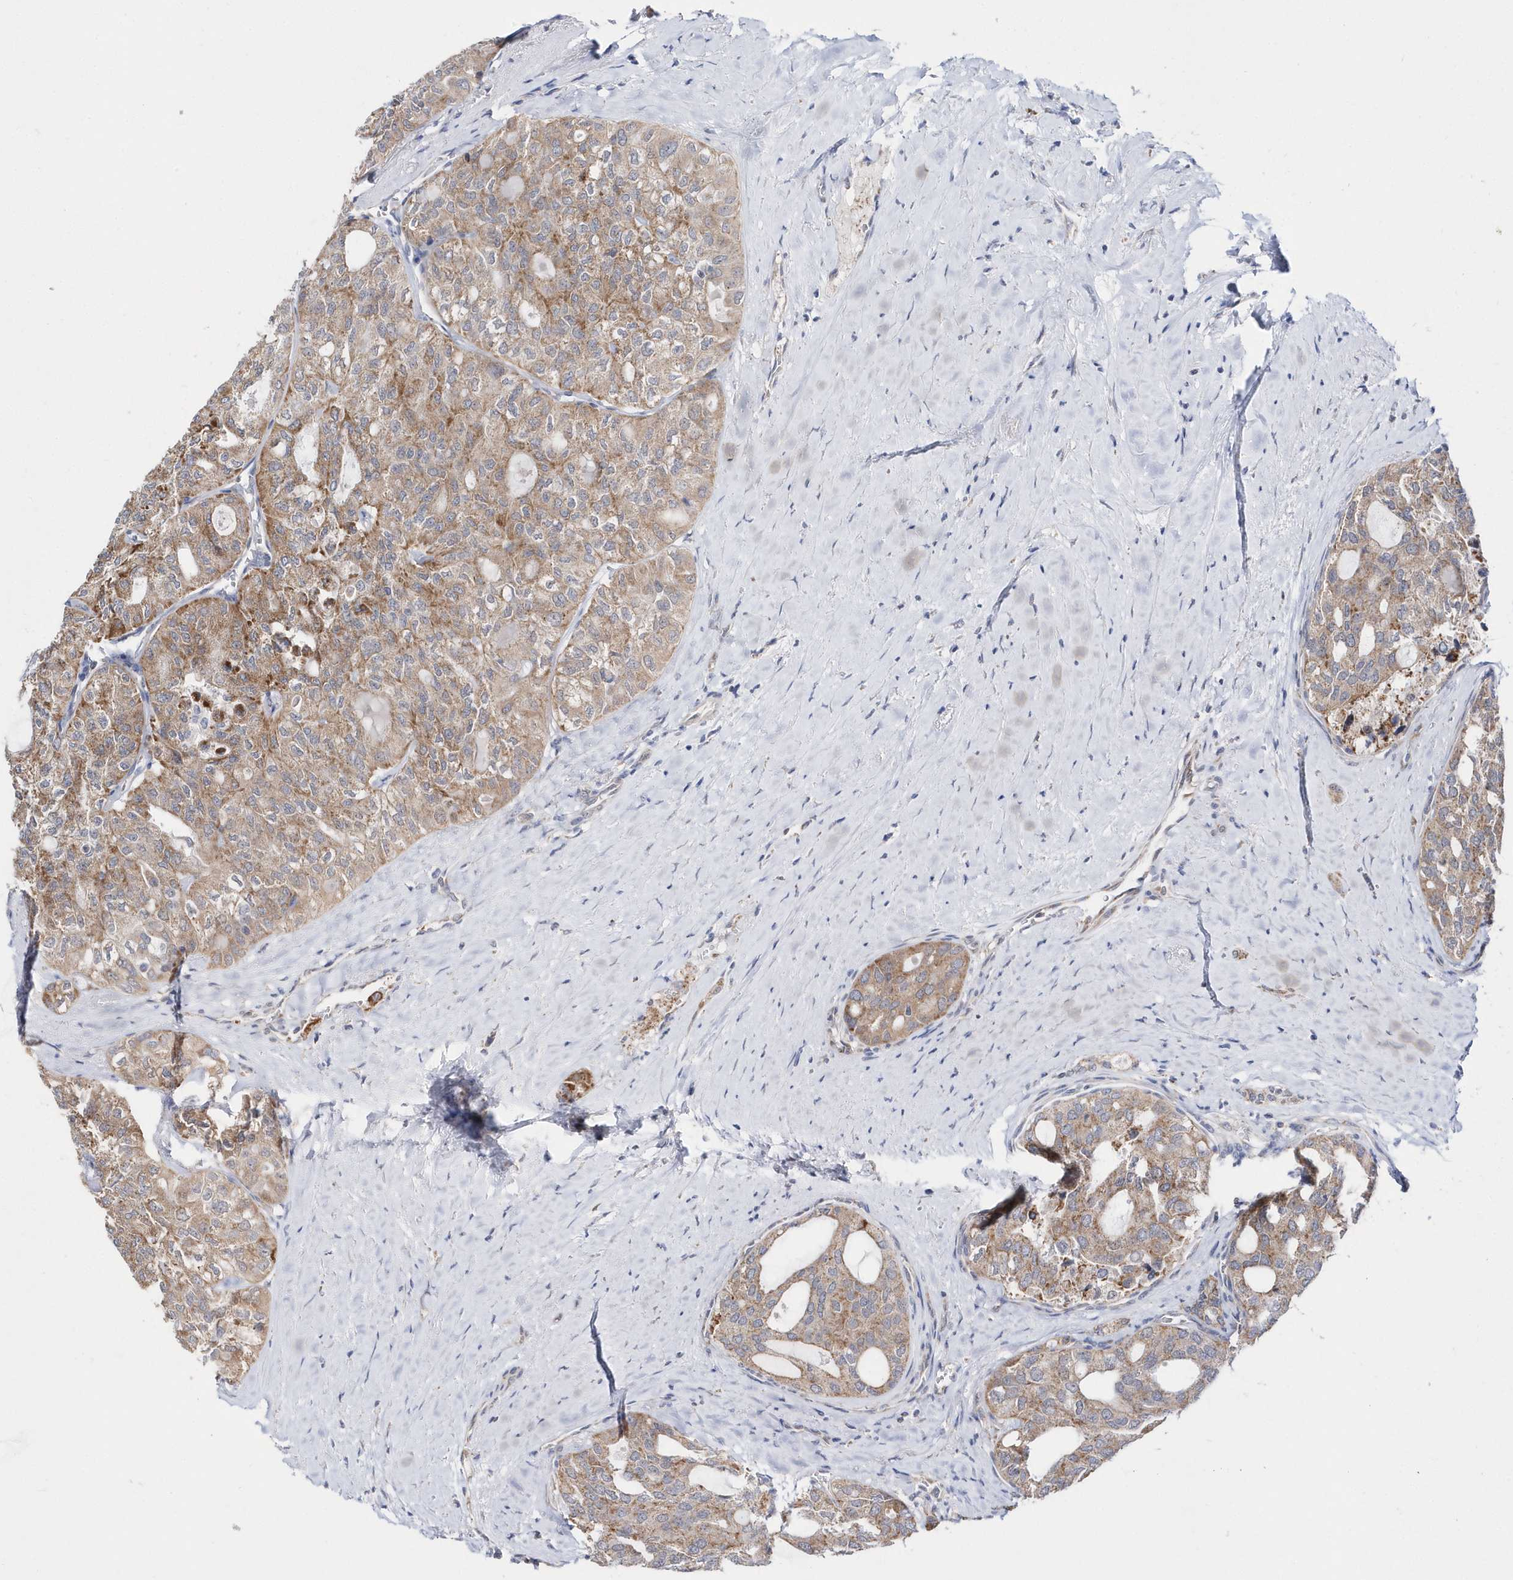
{"staining": {"intensity": "moderate", "quantity": ">75%", "location": "cytoplasmic/membranous"}, "tissue": "thyroid cancer", "cell_type": "Tumor cells", "image_type": "cancer", "snomed": [{"axis": "morphology", "description": "Follicular adenoma carcinoma, NOS"}, {"axis": "topography", "description": "Thyroid gland"}], "caption": "Immunohistochemistry (IHC) (DAB) staining of follicular adenoma carcinoma (thyroid) demonstrates moderate cytoplasmic/membranous protein positivity in approximately >75% of tumor cells.", "gene": "SPATA5", "patient": {"sex": "male", "age": 75}}